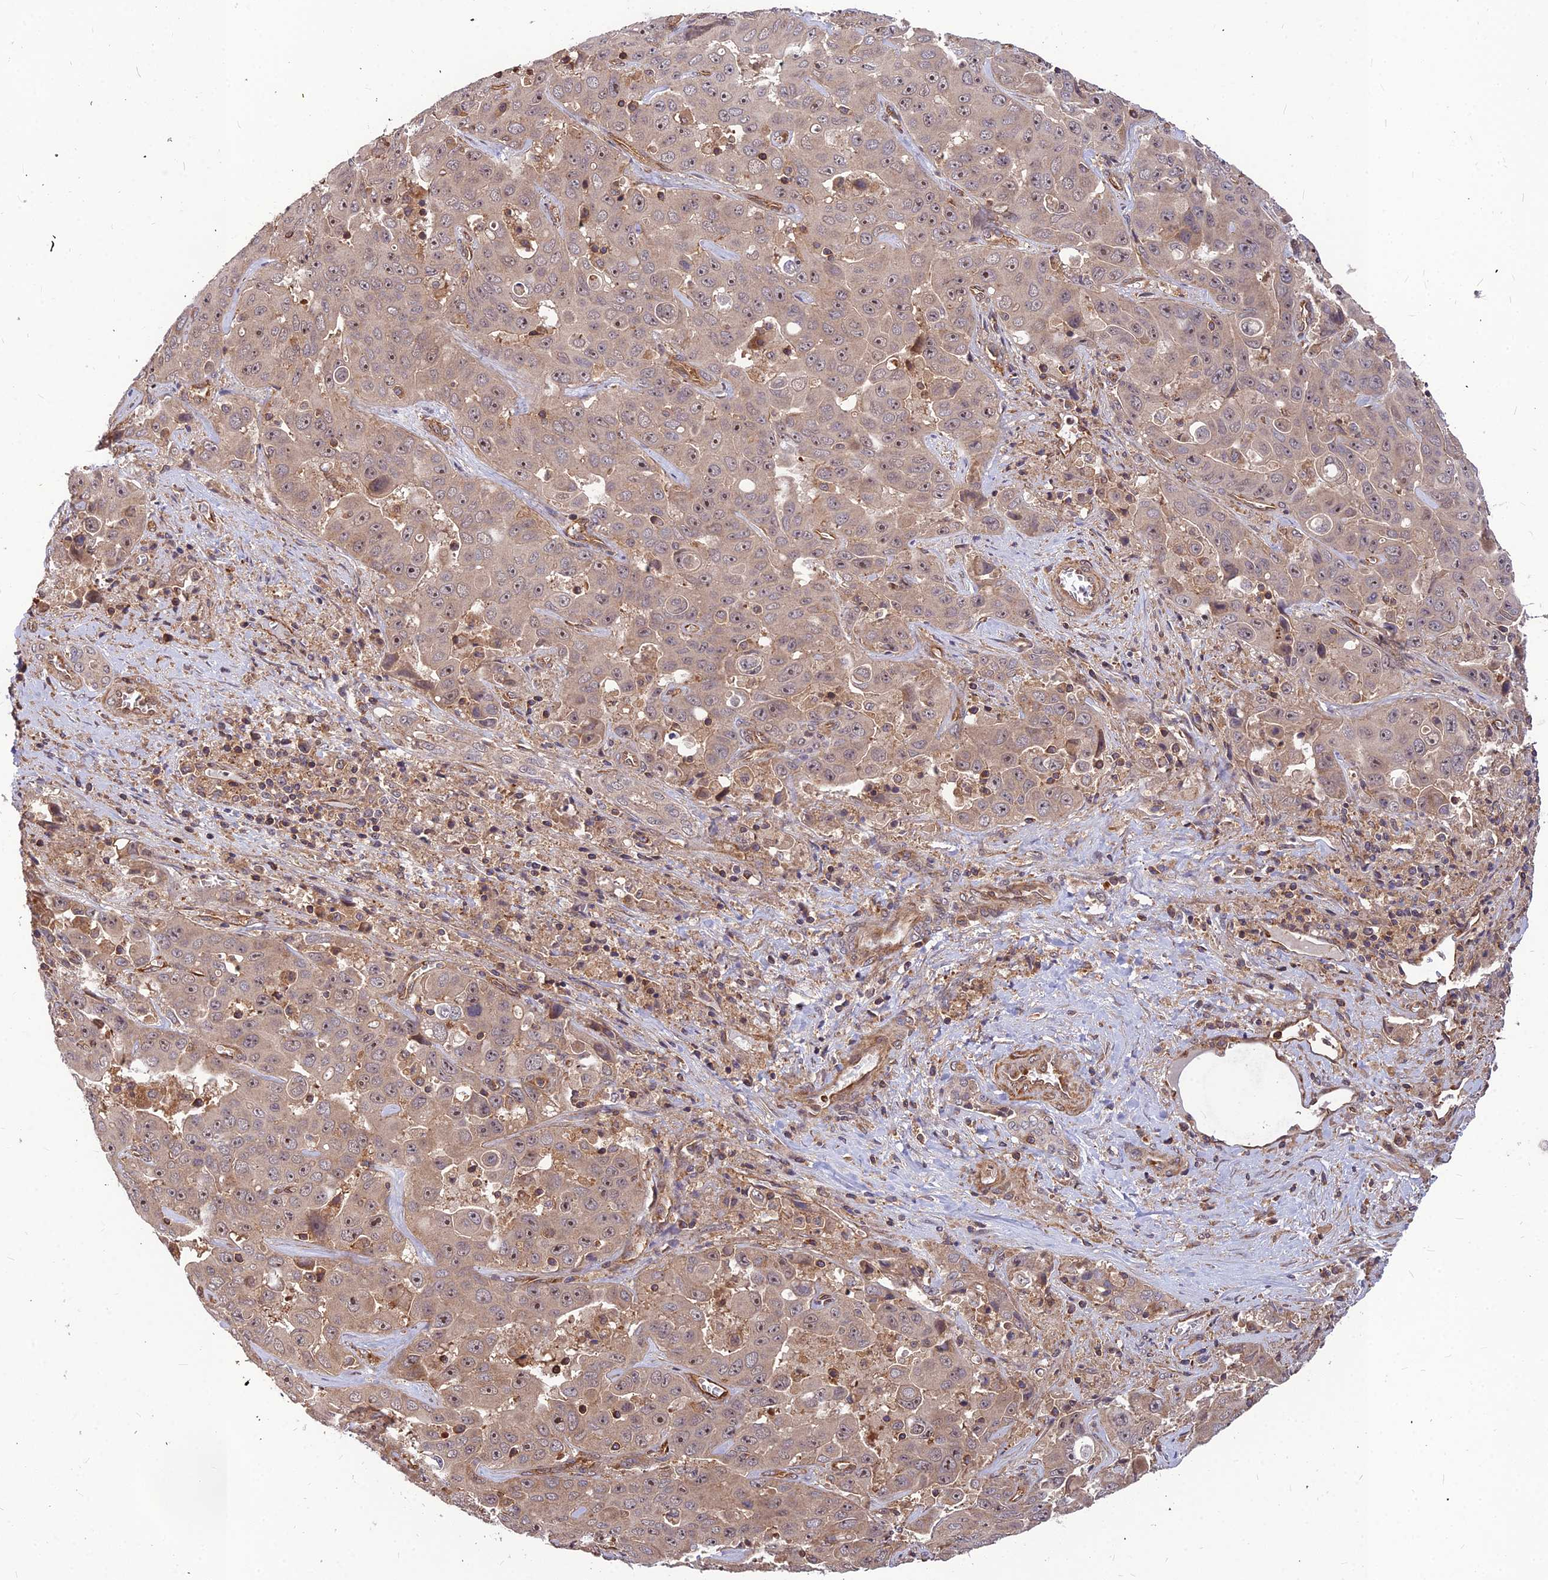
{"staining": {"intensity": "weak", "quantity": "25%-75%", "location": "cytoplasmic/membranous,nuclear"}, "tissue": "liver cancer", "cell_type": "Tumor cells", "image_type": "cancer", "snomed": [{"axis": "morphology", "description": "Cholangiocarcinoma"}, {"axis": "topography", "description": "Liver"}], "caption": "A high-resolution micrograph shows immunohistochemistry (IHC) staining of liver cancer (cholangiocarcinoma), which displays weak cytoplasmic/membranous and nuclear staining in about 25%-75% of tumor cells. The staining is performed using DAB (3,3'-diaminobenzidine) brown chromogen to label protein expression. The nuclei are counter-stained blue using hematoxylin.", "gene": "ZNF467", "patient": {"sex": "female", "age": 52}}